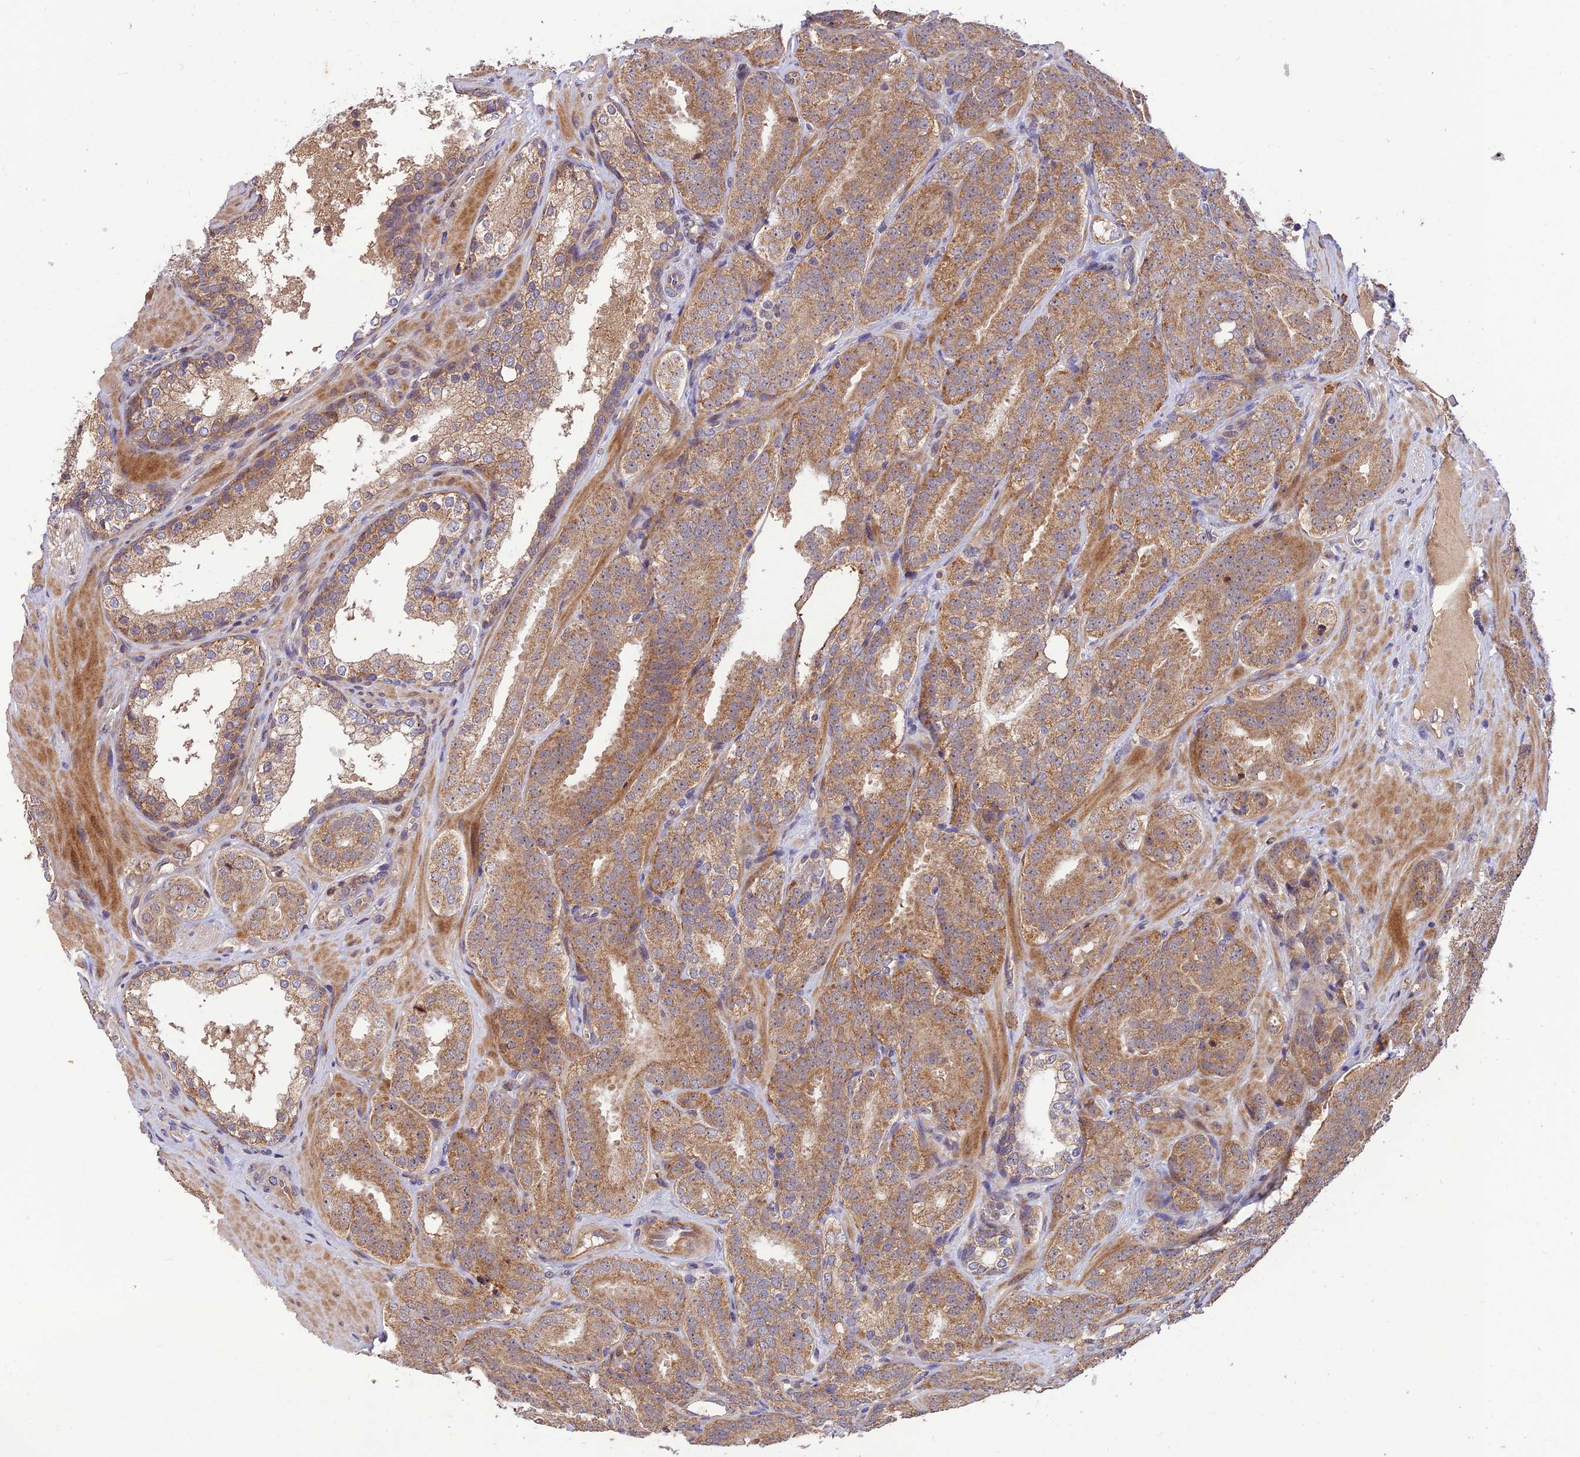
{"staining": {"intensity": "moderate", "quantity": ">75%", "location": "cytoplasmic/membranous"}, "tissue": "prostate cancer", "cell_type": "Tumor cells", "image_type": "cancer", "snomed": [{"axis": "morphology", "description": "Adenocarcinoma, High grade"}, {"axis": "topography", "description": "Prostate"}], "caption": "Prostate cancer stained with a brown dye demonstrates moderate cytoplasmic/membranous positive expression in about >75% of tumor cells.", "gene": "REV1", "patient": {"sex": "male", "age": 63}}